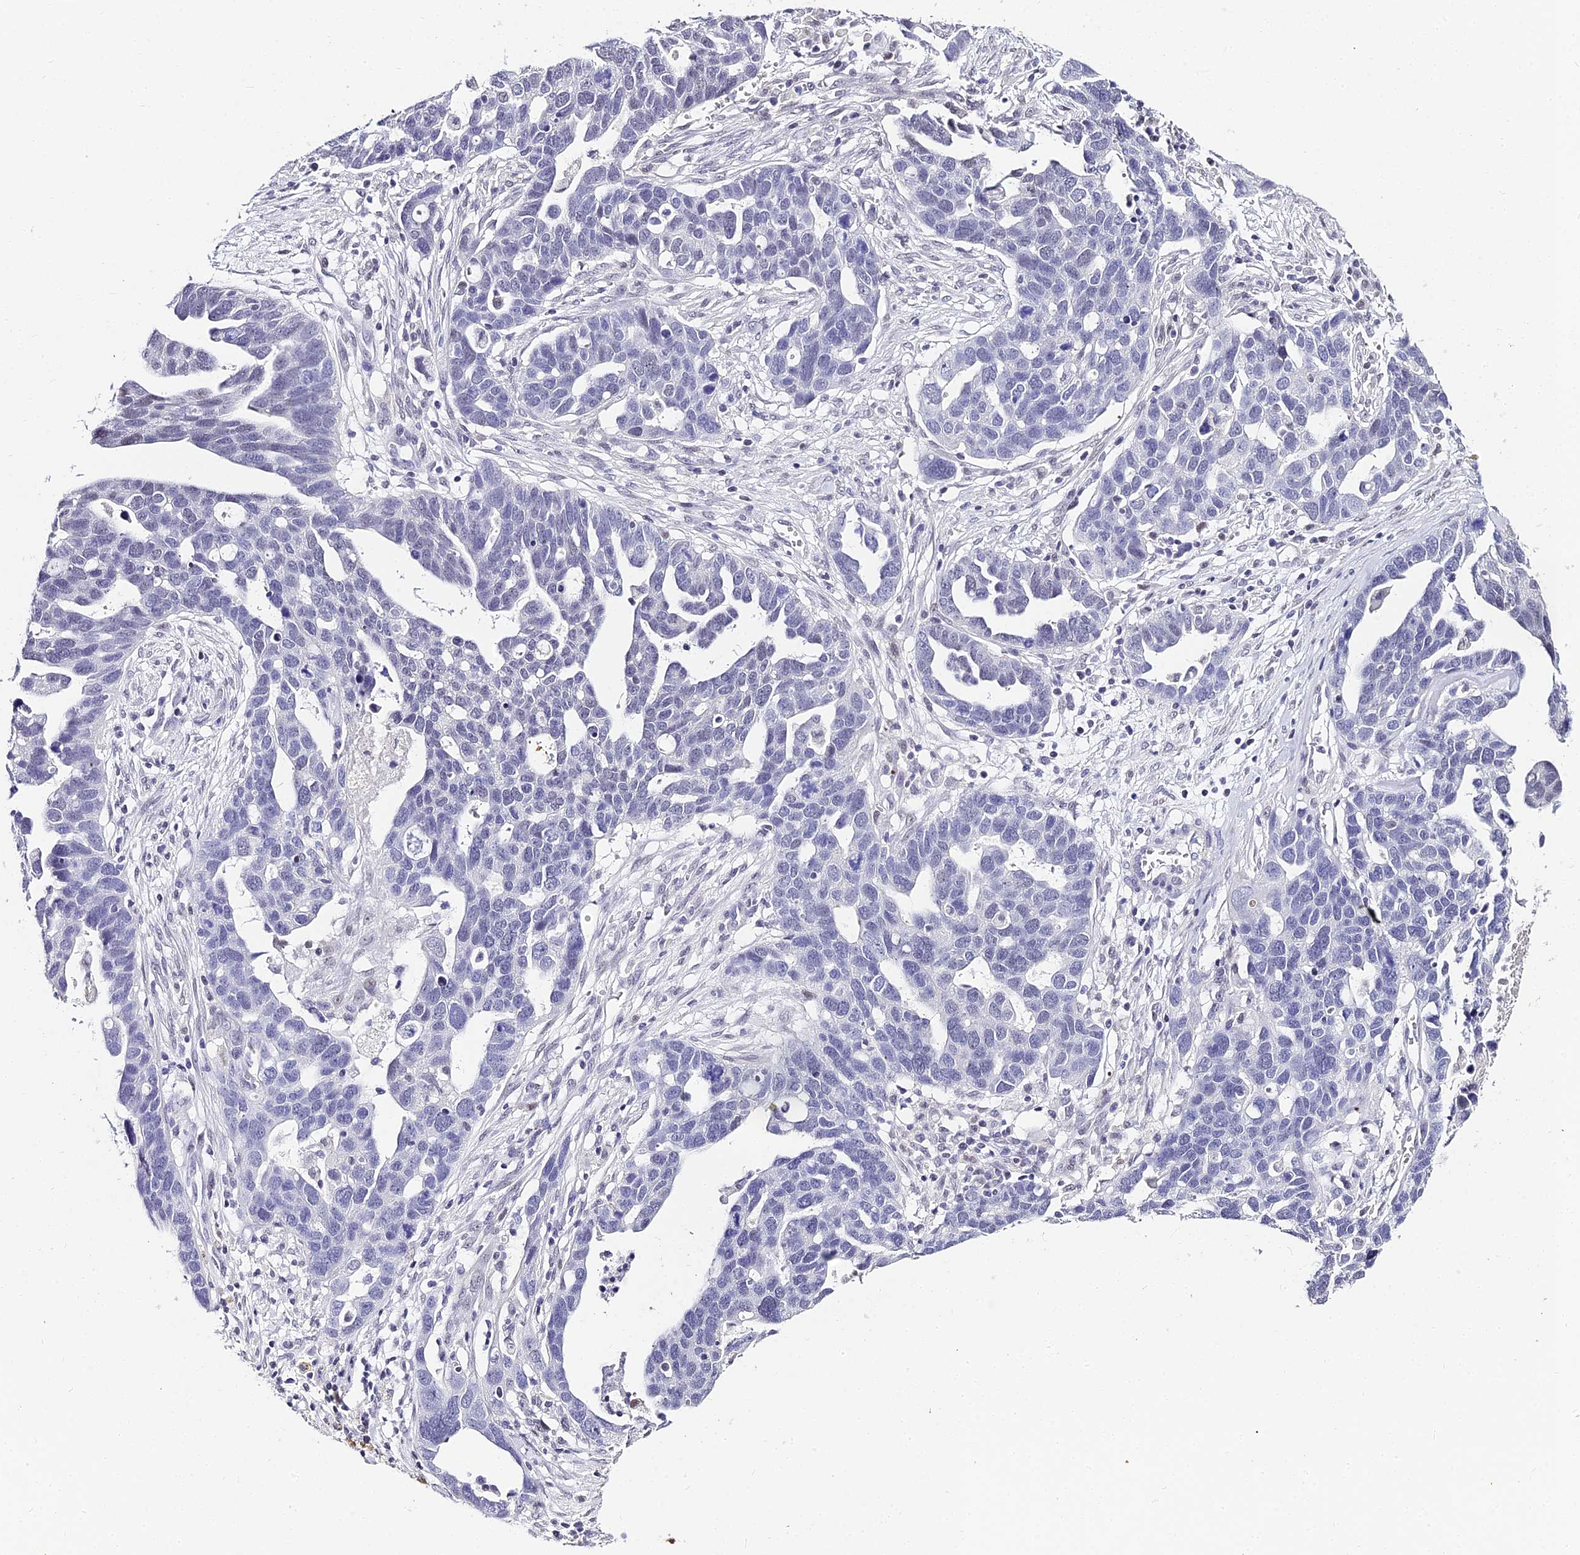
{"staining": {"intensity": "negative", "quantity": "none", "location": "none"}, "tissue": "ovarian cancer", "cell_type": "Tumor cells", "image_type": "cancer", "snomed": [{"axis": "morphology", "description": "Cystadenocarcinoma, serous, NOS"}, {"axis": "topography", "description": "Ovary"}], "caption": "Tumor cells show no significant protein staining in ovarian serous cystadenocarcinoma.", "gene": "ABHD14A-ACY1", "patient": {"sex": "female", "age": 54}}